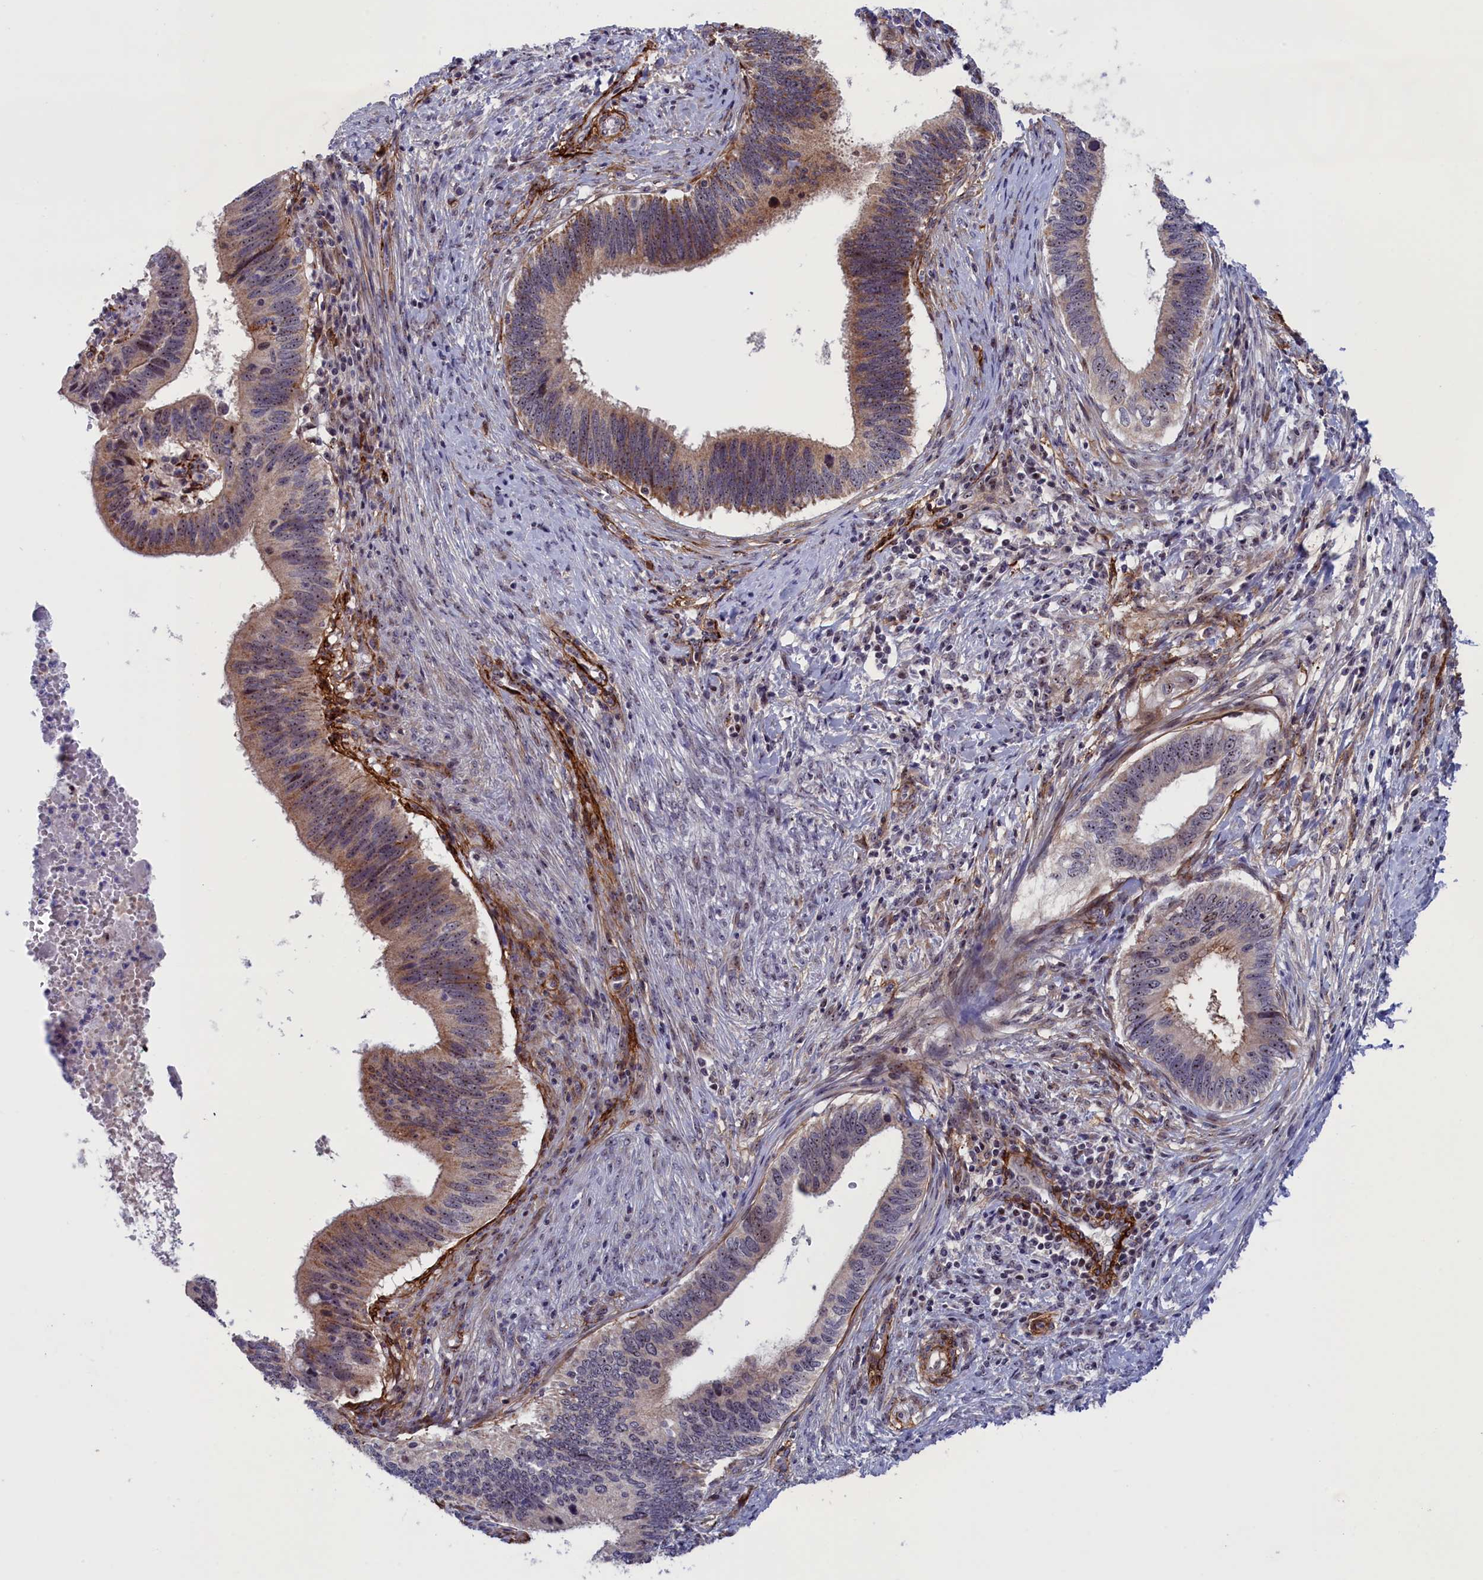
{"staining": {"intensity": "moderate", "quantity": "25%-75%", "location": "cytoplasmic/membranous"}, "tissue": "cervical cancer", "cell_type": "Tumor cells", "image_type": "cancer", "snomed": [{"axis": "morphology", "description": "Adenocarcinoma, NOS"}, {"axis": "topography", "description": "Cervix"}], "caption": "A photomicrograph of adenocarcinoma (cervical) stained for a protein demonstrates moderate cytoplasmic/membranous brown staining in tumor cells.", "gene": "PPAN", "patient": {"sex": "female", "age": 42}}